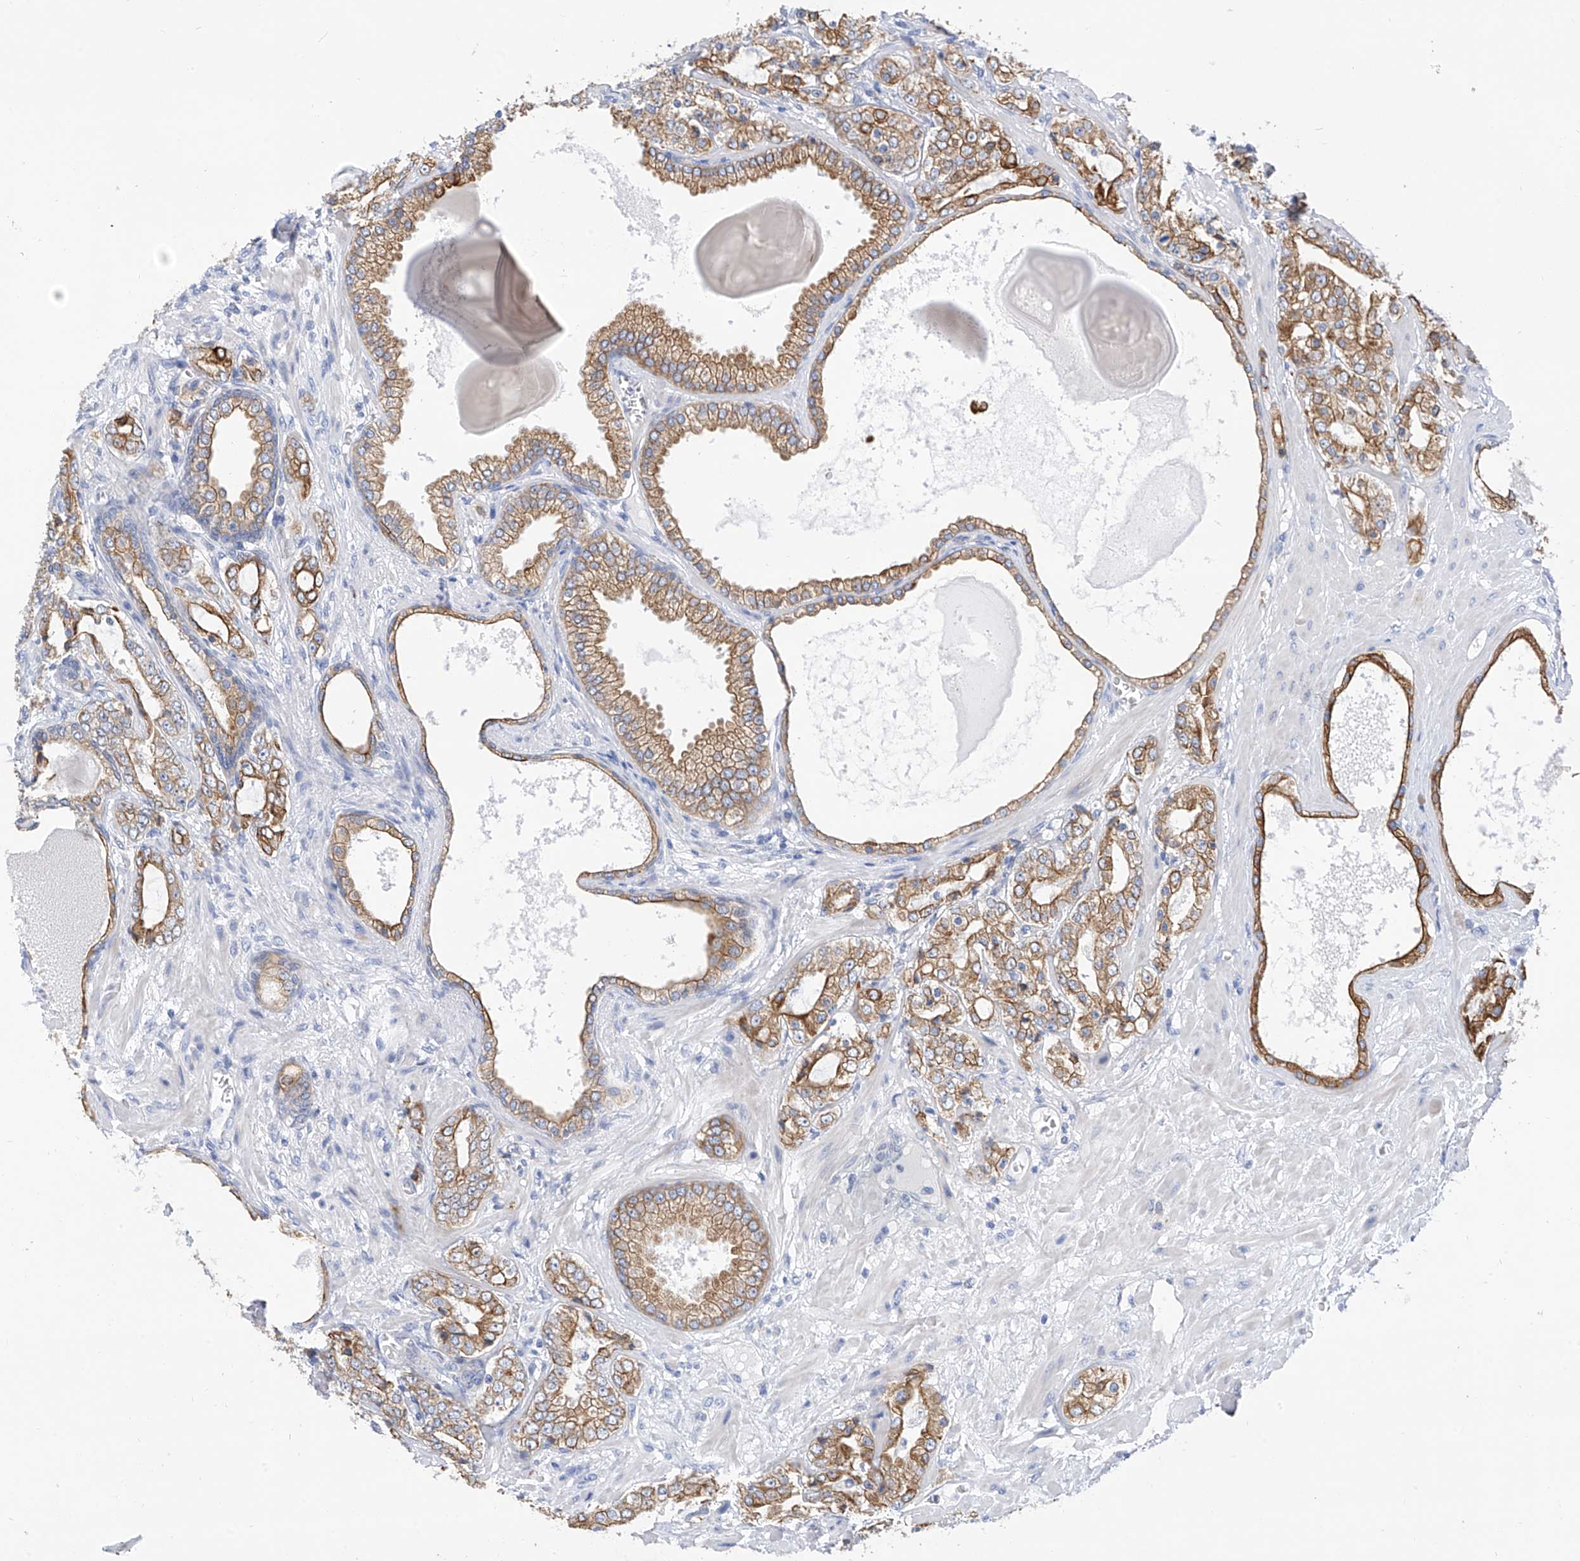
{"staining": {"intensity": "moderate", "quantity": ">75%", "location": "cytoplasmic/membranous"}, "tissue": "prostate cancer", "cell_type": "Tumor cells", "image_type": "cancer", "snomed": [{"axis": "morphology", "description": "Adenocarcinoma, High grade"}, {"axis": "topography", "description": "Prostate"}], "caption": "Immunohistochemistry staining of prostate cancer (high-grade adenocarcinoma), which reveals medium levels of moderate cytoplasmic/membranous staining in approximately >75% of tumor cells indicating moderate cytoplasmic/membranous protein staining. The staining was performed using DAB (3,3'-diaminobenzidine) (brown) for protein detection and nuclei were counterstained in hematoxylin (blue).", "gene": "PIK3C2B", "patient": {"sex": "male", "age": 64}}